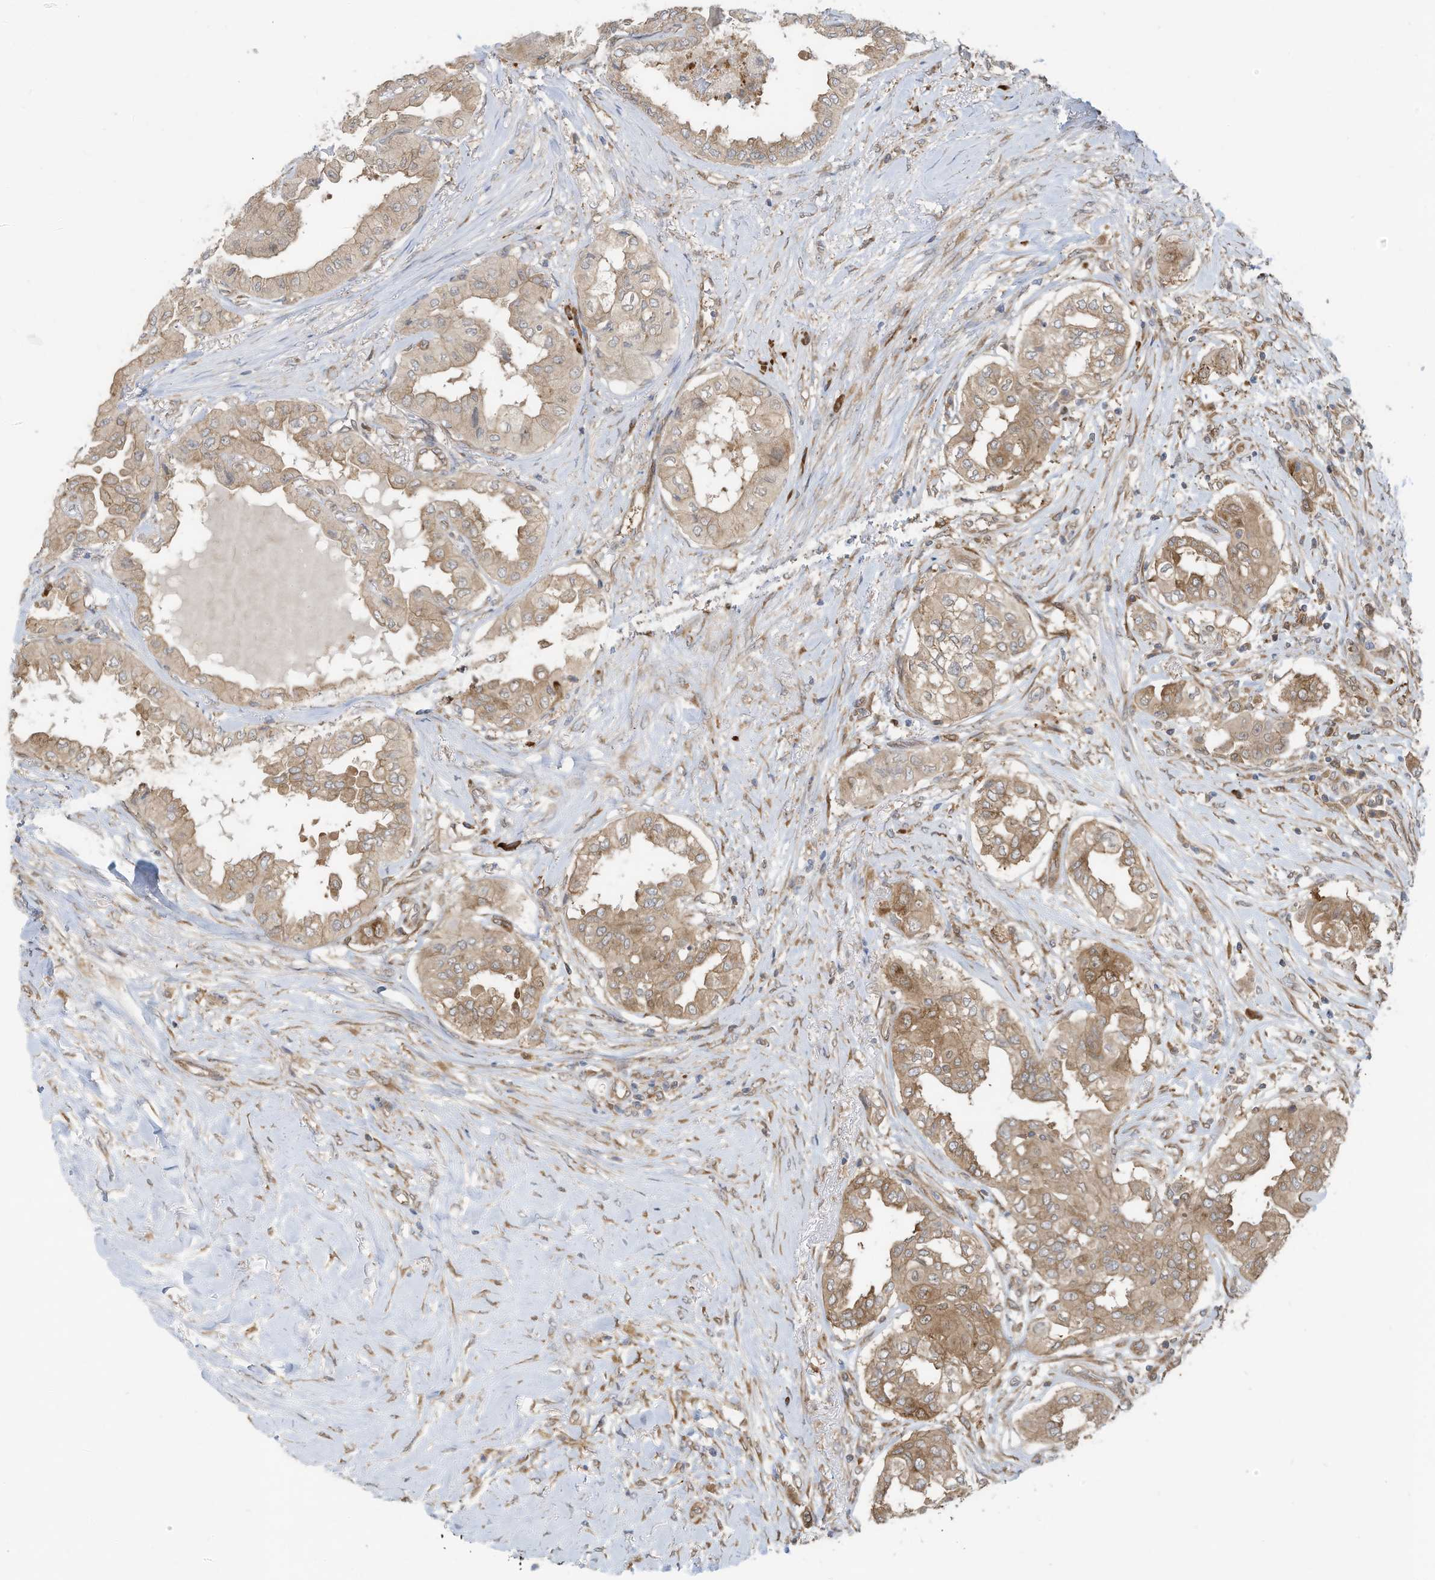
{"staining": {"intensity": "weak", "quantity": ">75%", "location": "cytoplasmic/membranous"}, "tissue": "thyroid cancer", "cell_type": "Tumor cells", "image_type": "cancer", "snomed": [{"axis": "morphology", "description": "Papillary adenocarcinoma, NOS"}, {"axis": "topography", "description": "Thyroid gland"}], "caption": "The photomicrograph demonstrates a brown stain indicating the presence of a protein in the cytoplasmic/membranous of tumor cells in papillary adenocarcinoma (thyroid). (DAB IHC, brown staining for protein, blue staining for nuclei).", "gene": "USE1", "patient": {"sex": "female", "age": 59}}